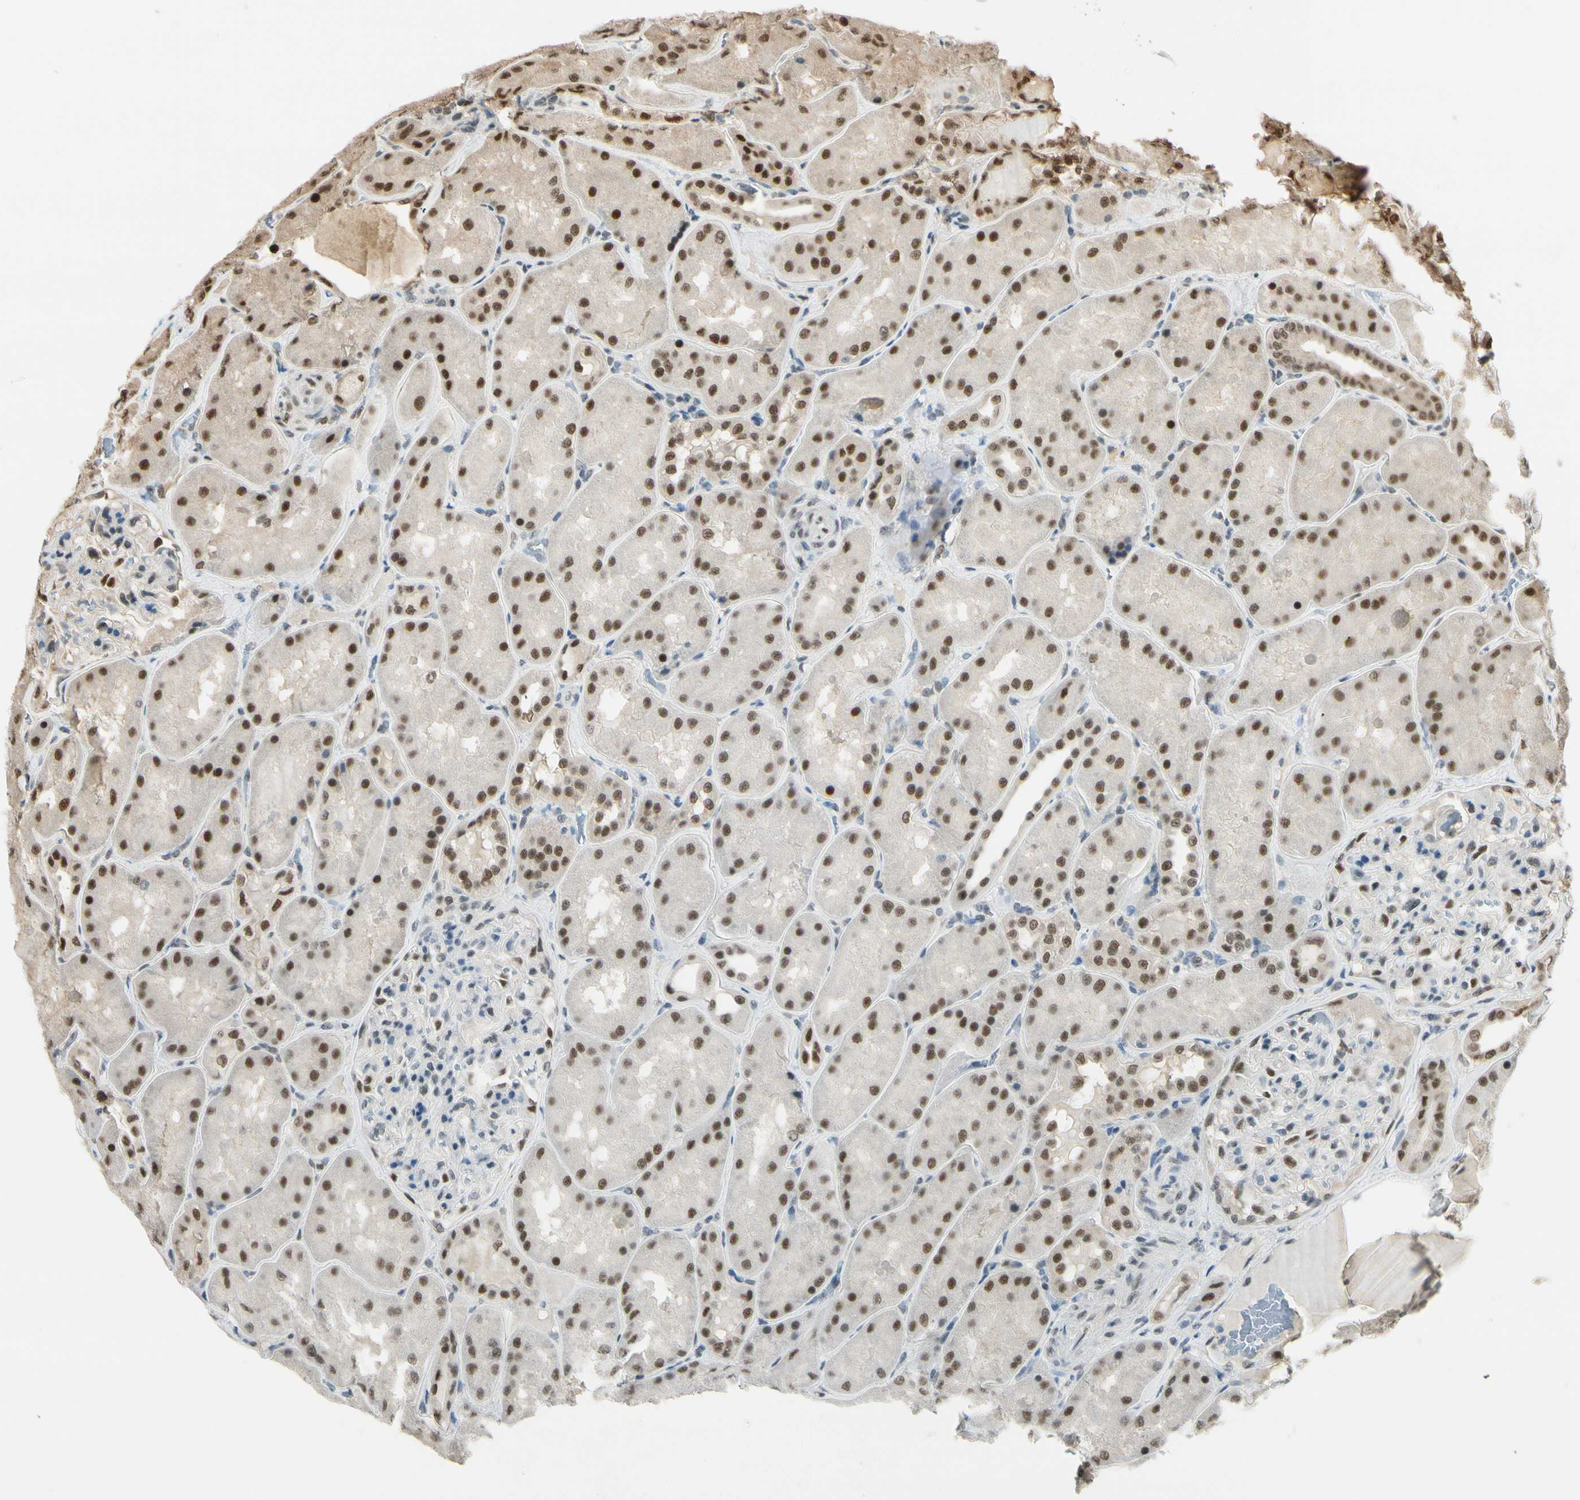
{"staining": {"intensity": "moderate", "quantity": "<25%", "location": "nuclear"}, "tissue": "kidney", "cell_type": "Cells in glomeruli", "image_type": "normal", "snomed": [{"axis": "morphology", "description": "Normal tissue, NOS"}, {"axis": "topography", "description": "Kidney"}], "caption": "A brown stain labels moderate nuclear expression of a protein in cells in glomeruli of normal human kidney.", "gene": "HSF1", "patient": {"sex": "female", "age": 56}}